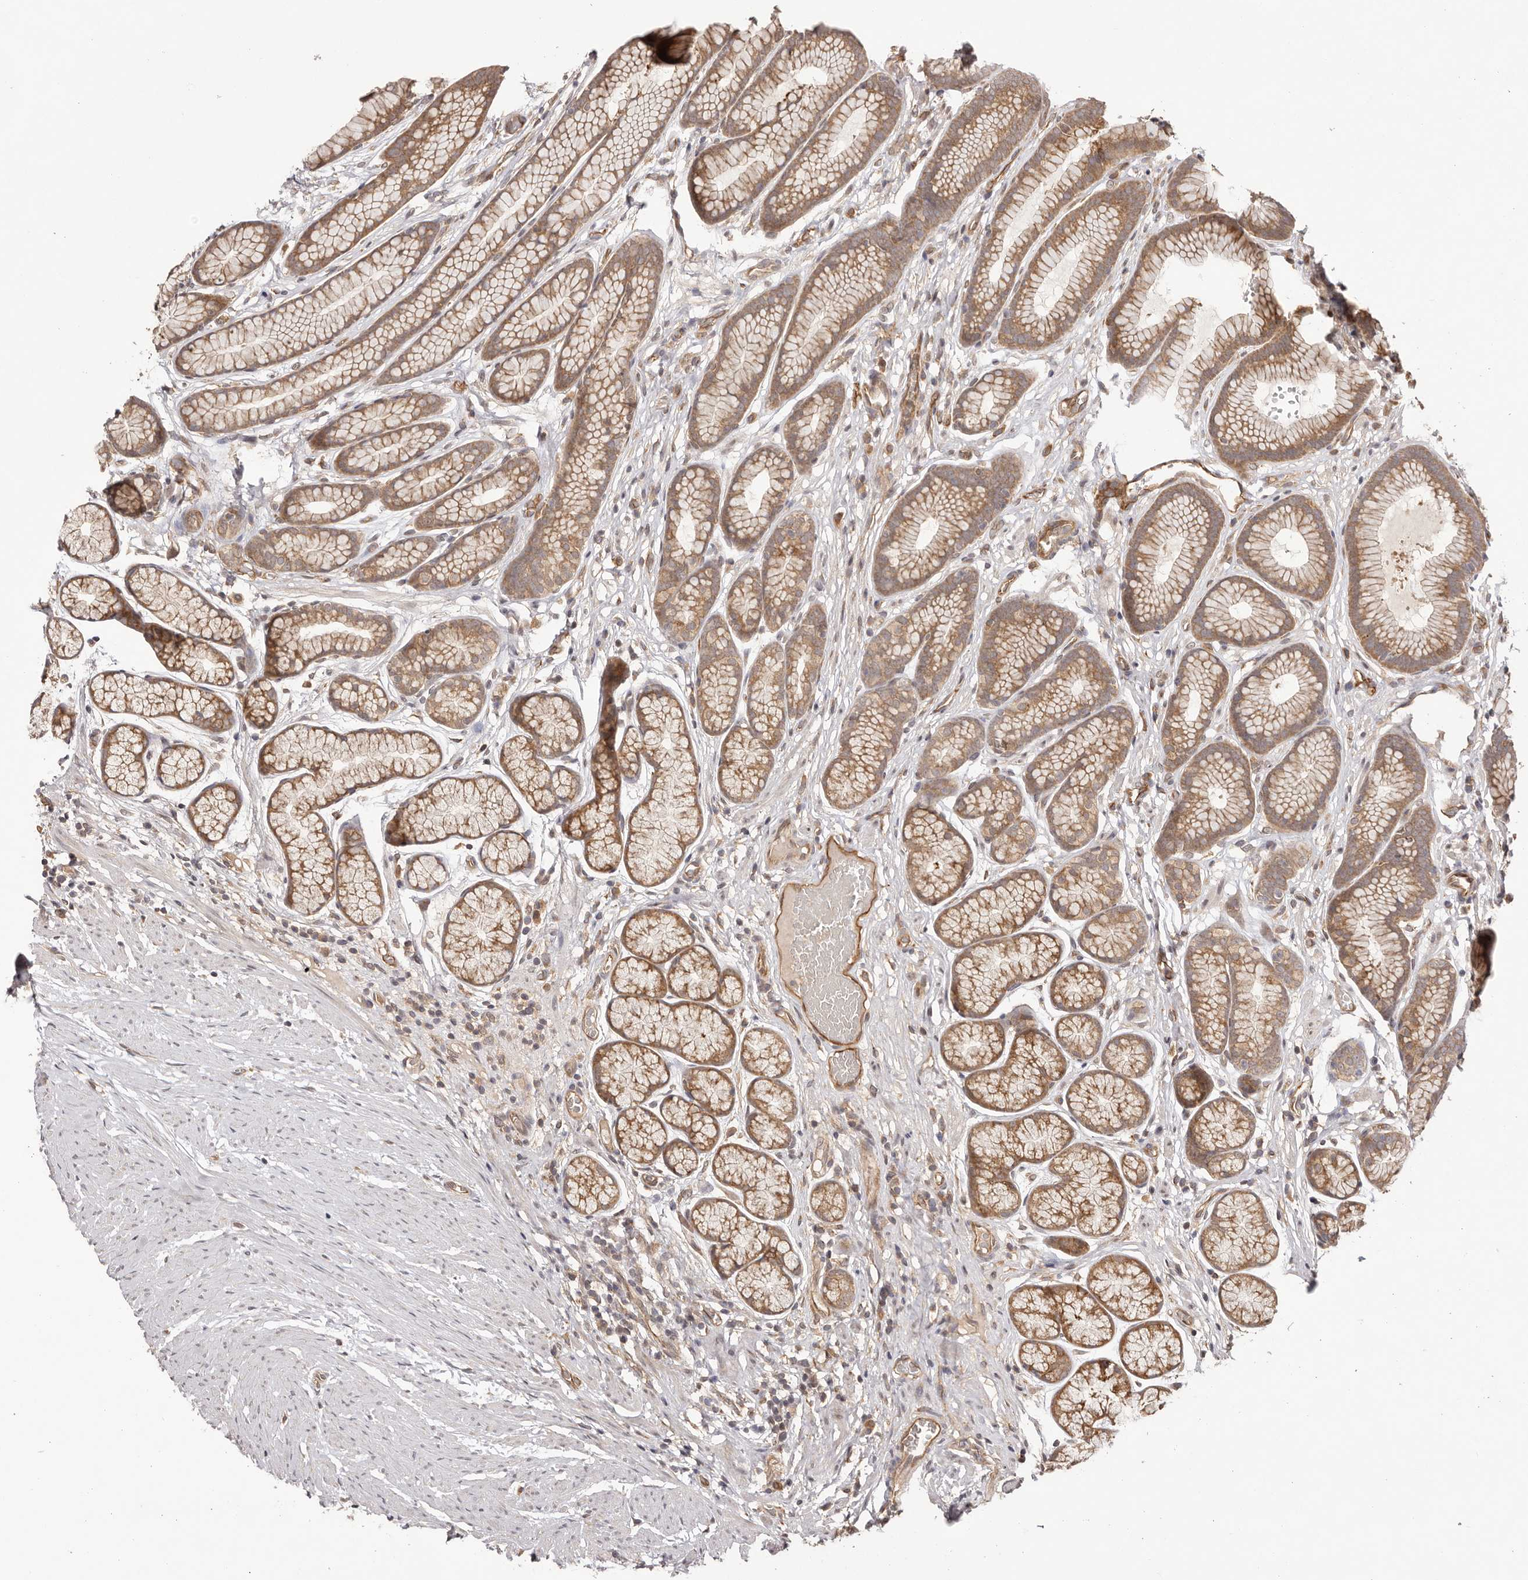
{"staining": {"intensity": "moderate", "quantity": ">75%", "location": "cytoplasmic/membranous"}, "tissue": "stomach", "cell_type": "Glandular cells", "image_type": "normal", "snomed": [{"axis": "morphology", "description": "Normal tissue, NOS"}, {"axis": "topography", "description": "Stomach"}], "caption": "Moderate cytoplasmic/membranous expression is identified in approximately >75% of glandular cells in unremarkable stomach.", "gene": "UBR2", "patient": {"sex": "male", "age": 42}}